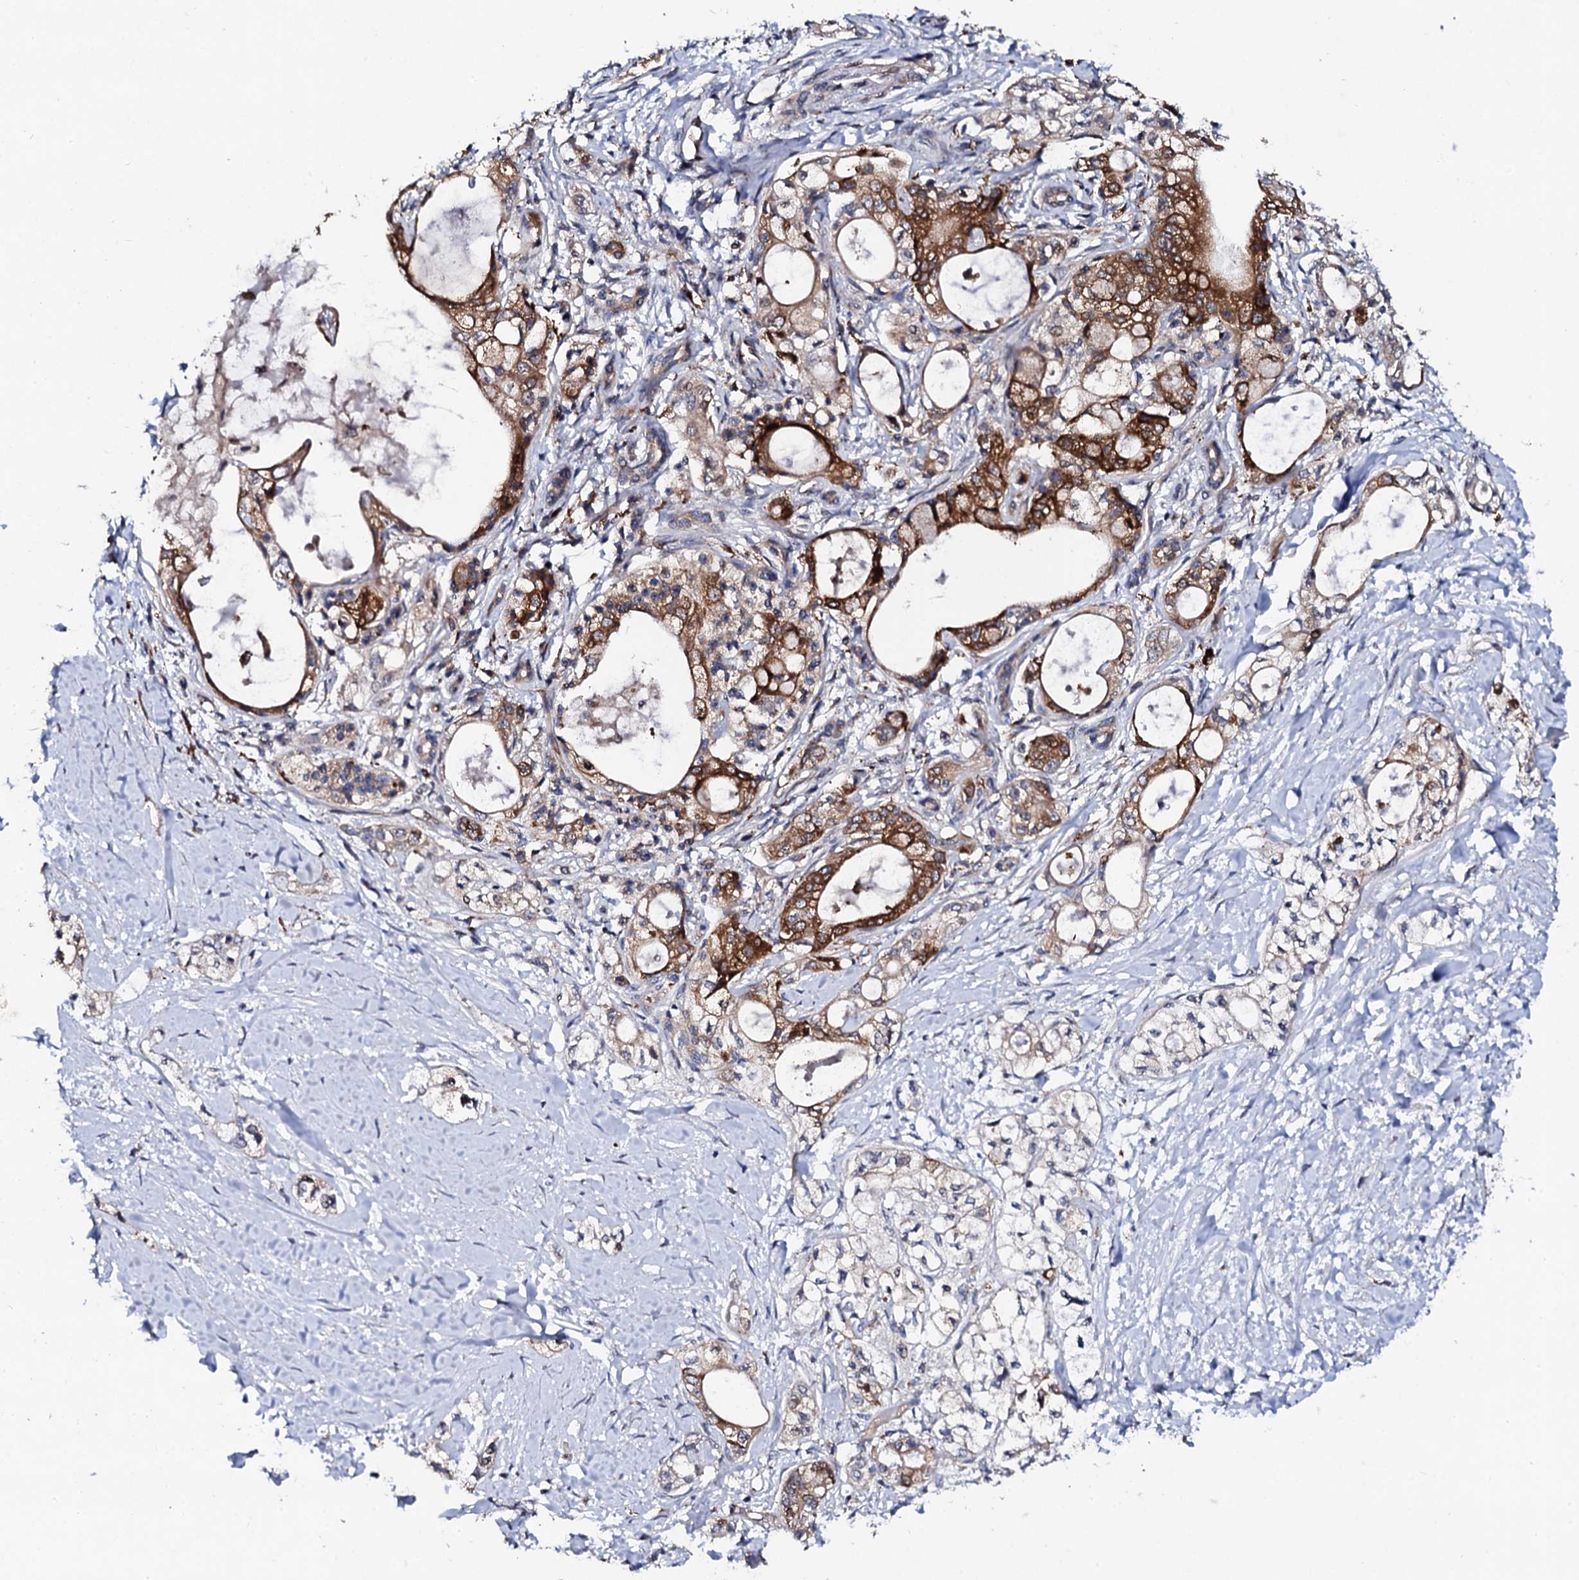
{"staining": {"intensity": "strong", "quantity": ">75%", "location": "cytoplasmic/membranous"}, "tissue": "pancreatic cancer", "cell_type": "Tumor cells", "image_type": "cancer", "snomed": [{"axis": "morphology", "description": "Adenocarcinoma, NOS"}, {"axis": "topography", "description": "Pancreas"}], "caption": "DAB (3,3'-diaminobenzidine) immunohistochemical staining of pancreatic adenocarcinoma demonstrates strong cytoplasmic/membranous protein positivity in approximately >75% of tumor cells. The staining is performed using DAB (3,3'-diaminobenzidine) brown chromogen to label protein expression. The nuclei are counter-stained blue using hematoxylin.", "gene": "GTPBP4", "patient": {"sex": "male", "age": 70}}